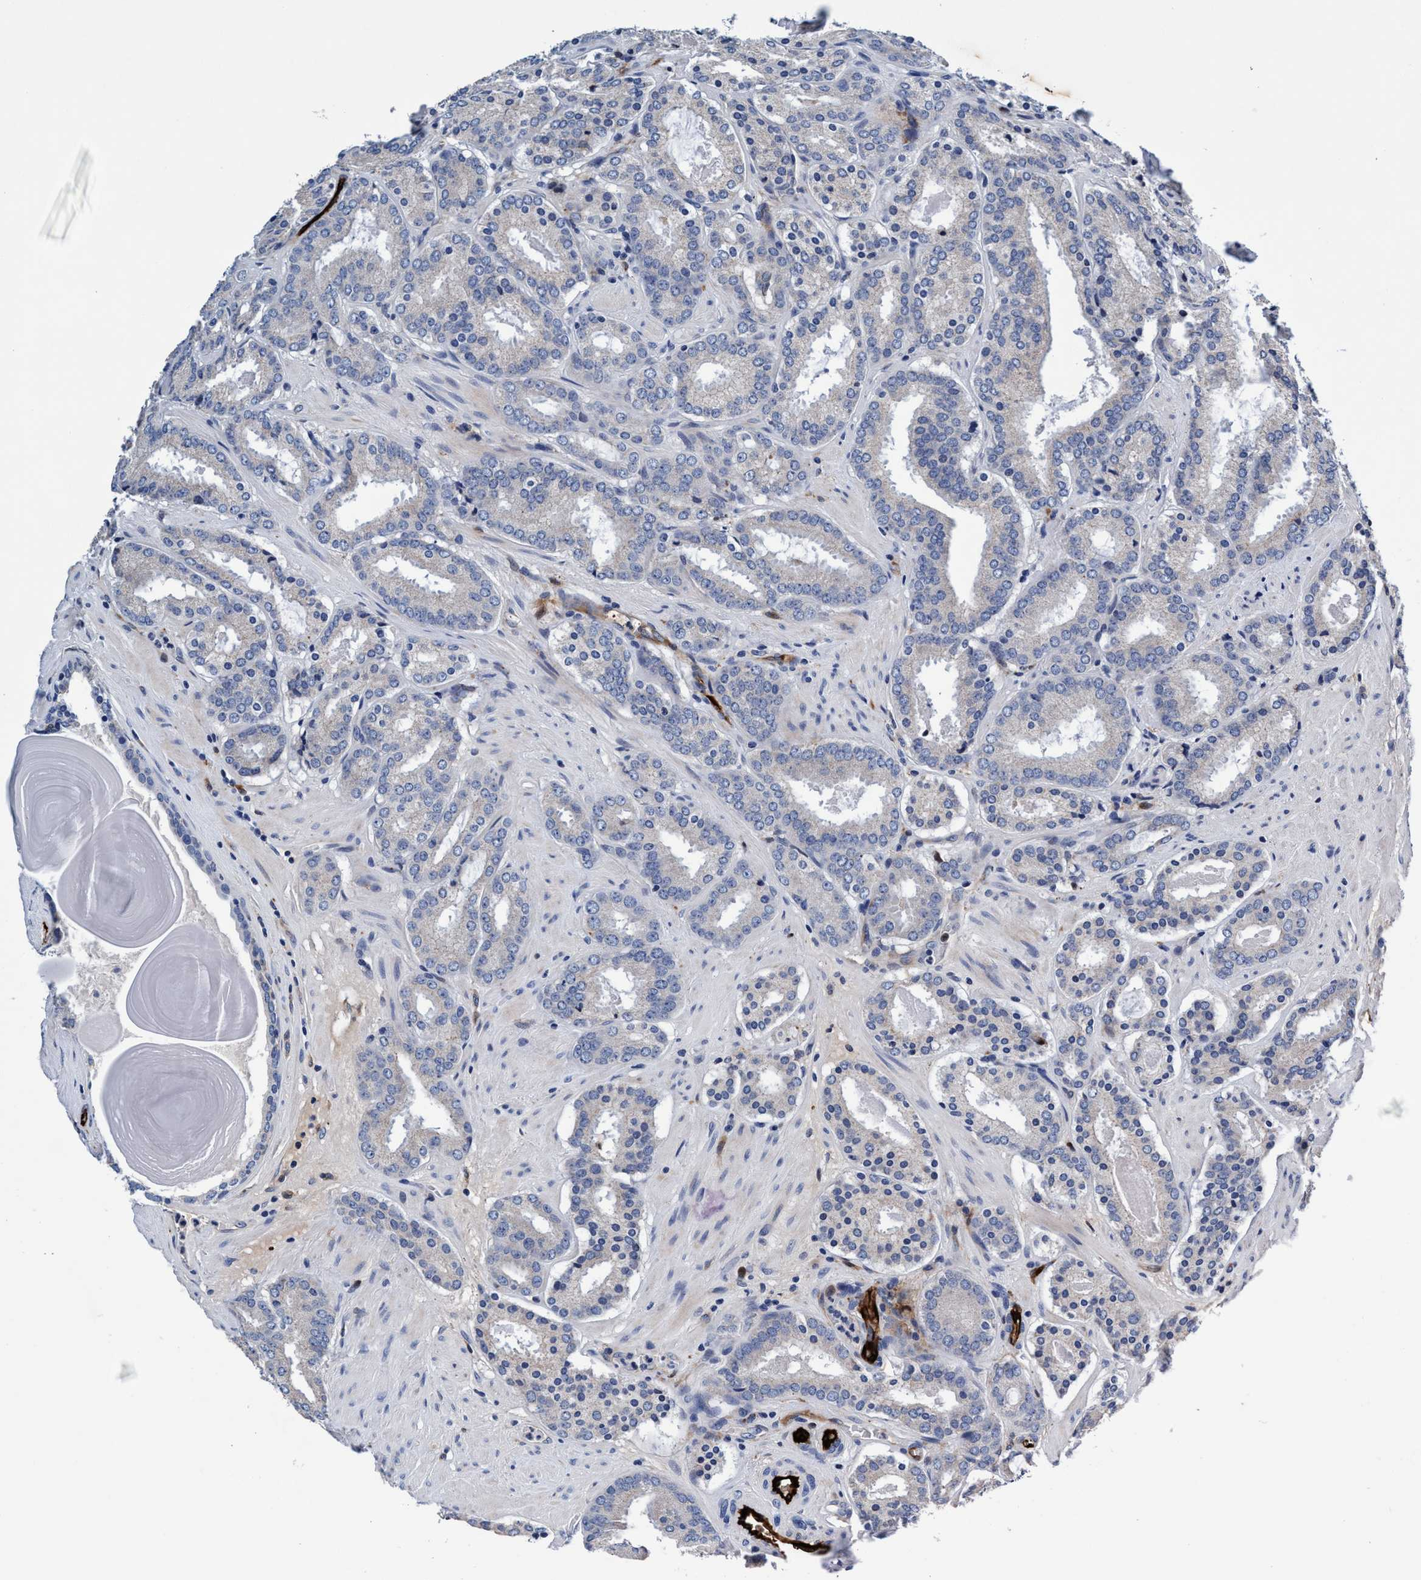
{"staining": {"intensity": "negative", "quantity": "none", "location": "none"}, "tissue": "prostate cancer", "cell_type": "Tumor cells", "image_type": "cancer", "snomed": [{"axis": "morphology", "description": "Adenocarcinoma, Low grade"}, {"axis": "topography", "description": "Prostate"}], "caption": "This is a micrograph of immunohistochemistry (IHC) staining of prostate cancer (low-grade adenocarcinoma), which shows no expression in tumor cells. The staining was performed using DAB to visualize the protein expression in brown, while the nuclei were stained in blue with hematoxylin (Magnification: 20x).", "gene": "UBALD2", "patient": {"sex": "male", "age": 69}}